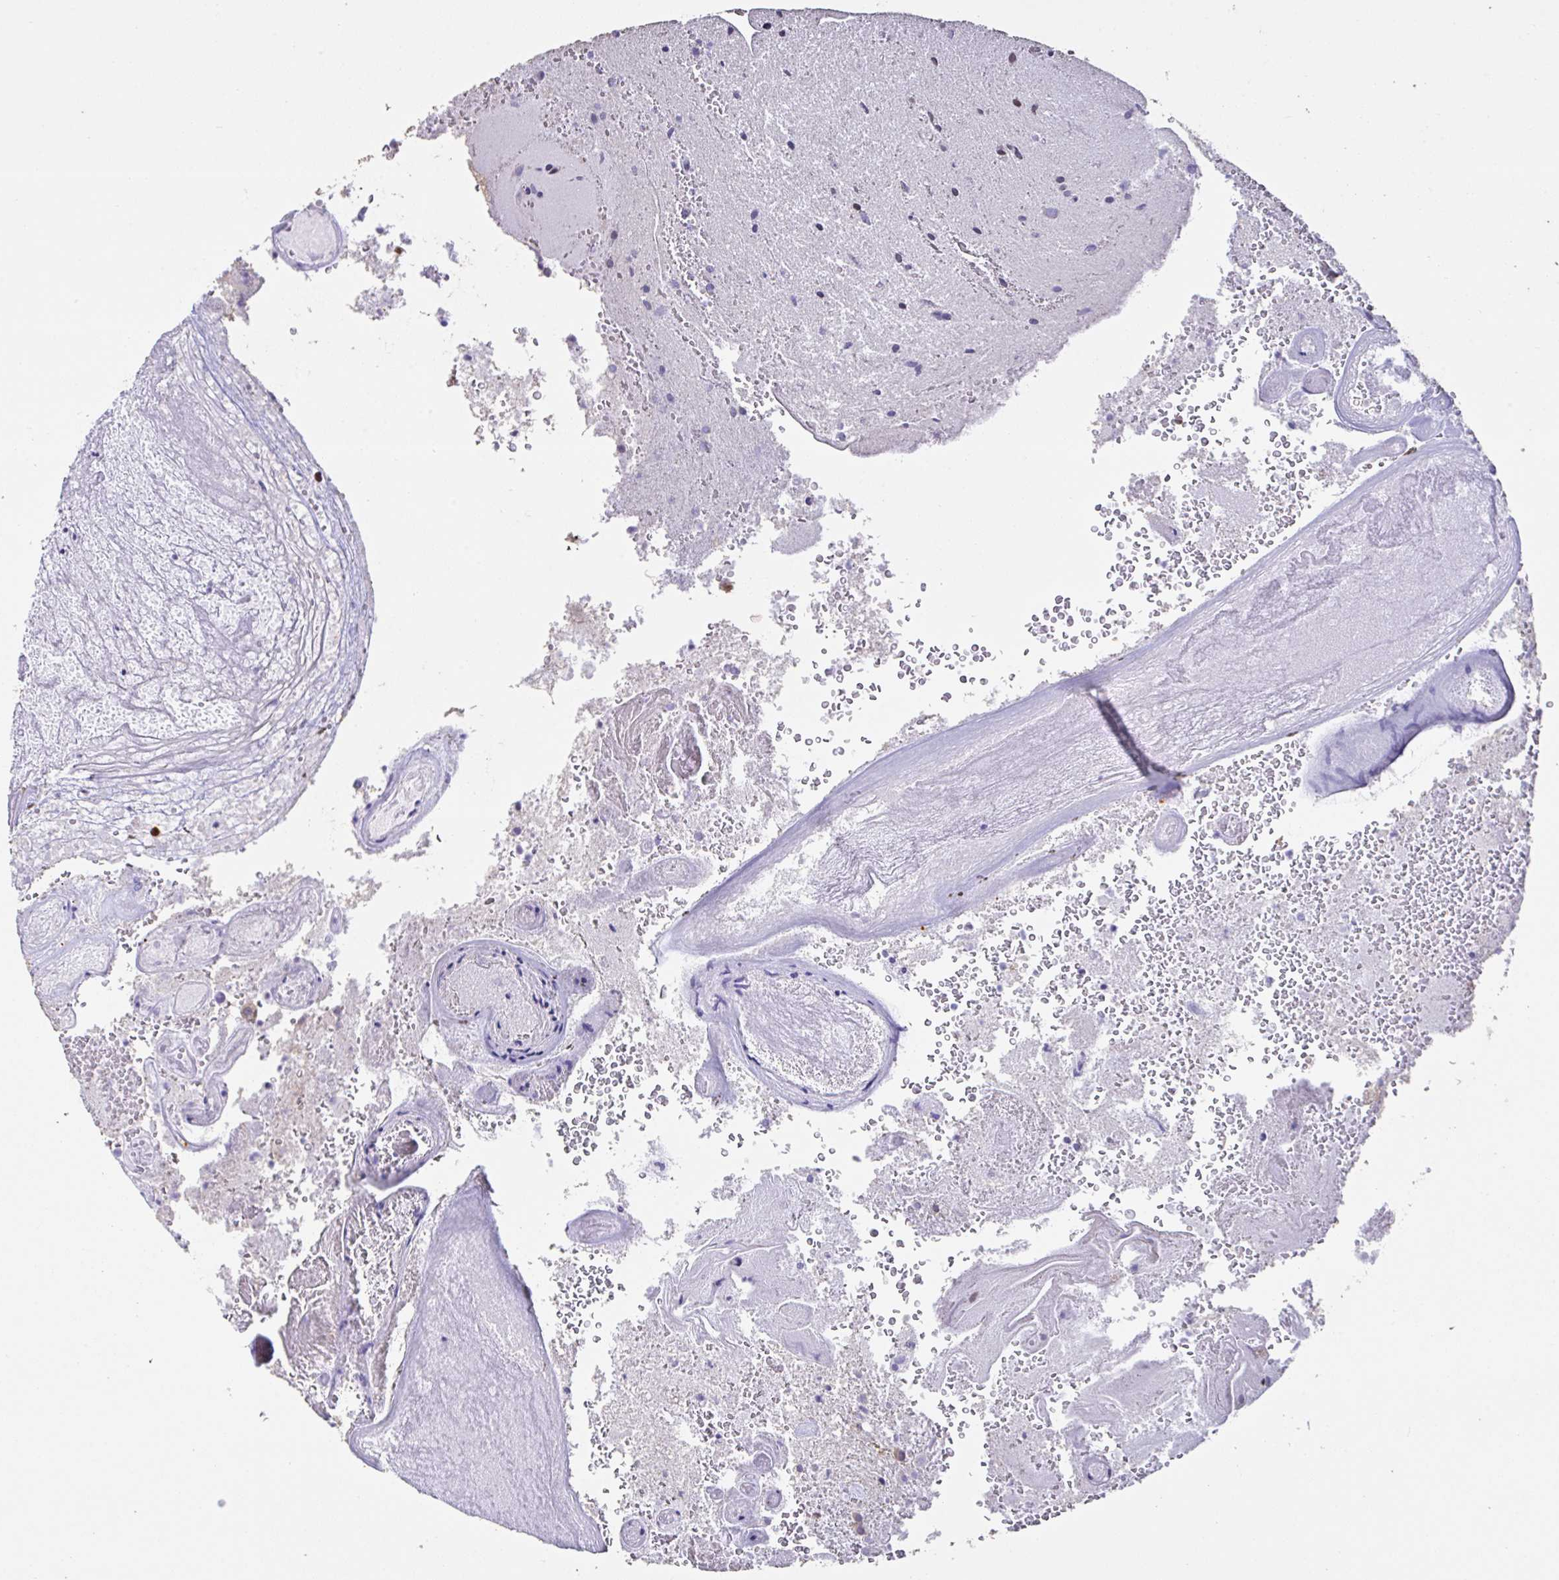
{"staining": {"intensity": "weak", "quantity": "<25%", "location": "cytoplasmic/membranous"}, "tissue": "glioma", "cell_type": "Tumor cells", "image_type": "cancer", "snomed": [{"axis": "morphology", "description": "Glioma, malignant, High grade"}, {"axis": "topography", "description": "Brain"}], "caption": "Photomicrograph shows no protein positivity in tumor cells of malignant glioma (high-grade) tissue.", "gene": "FAU", "patient": {"sex": "female", "age": 74}}